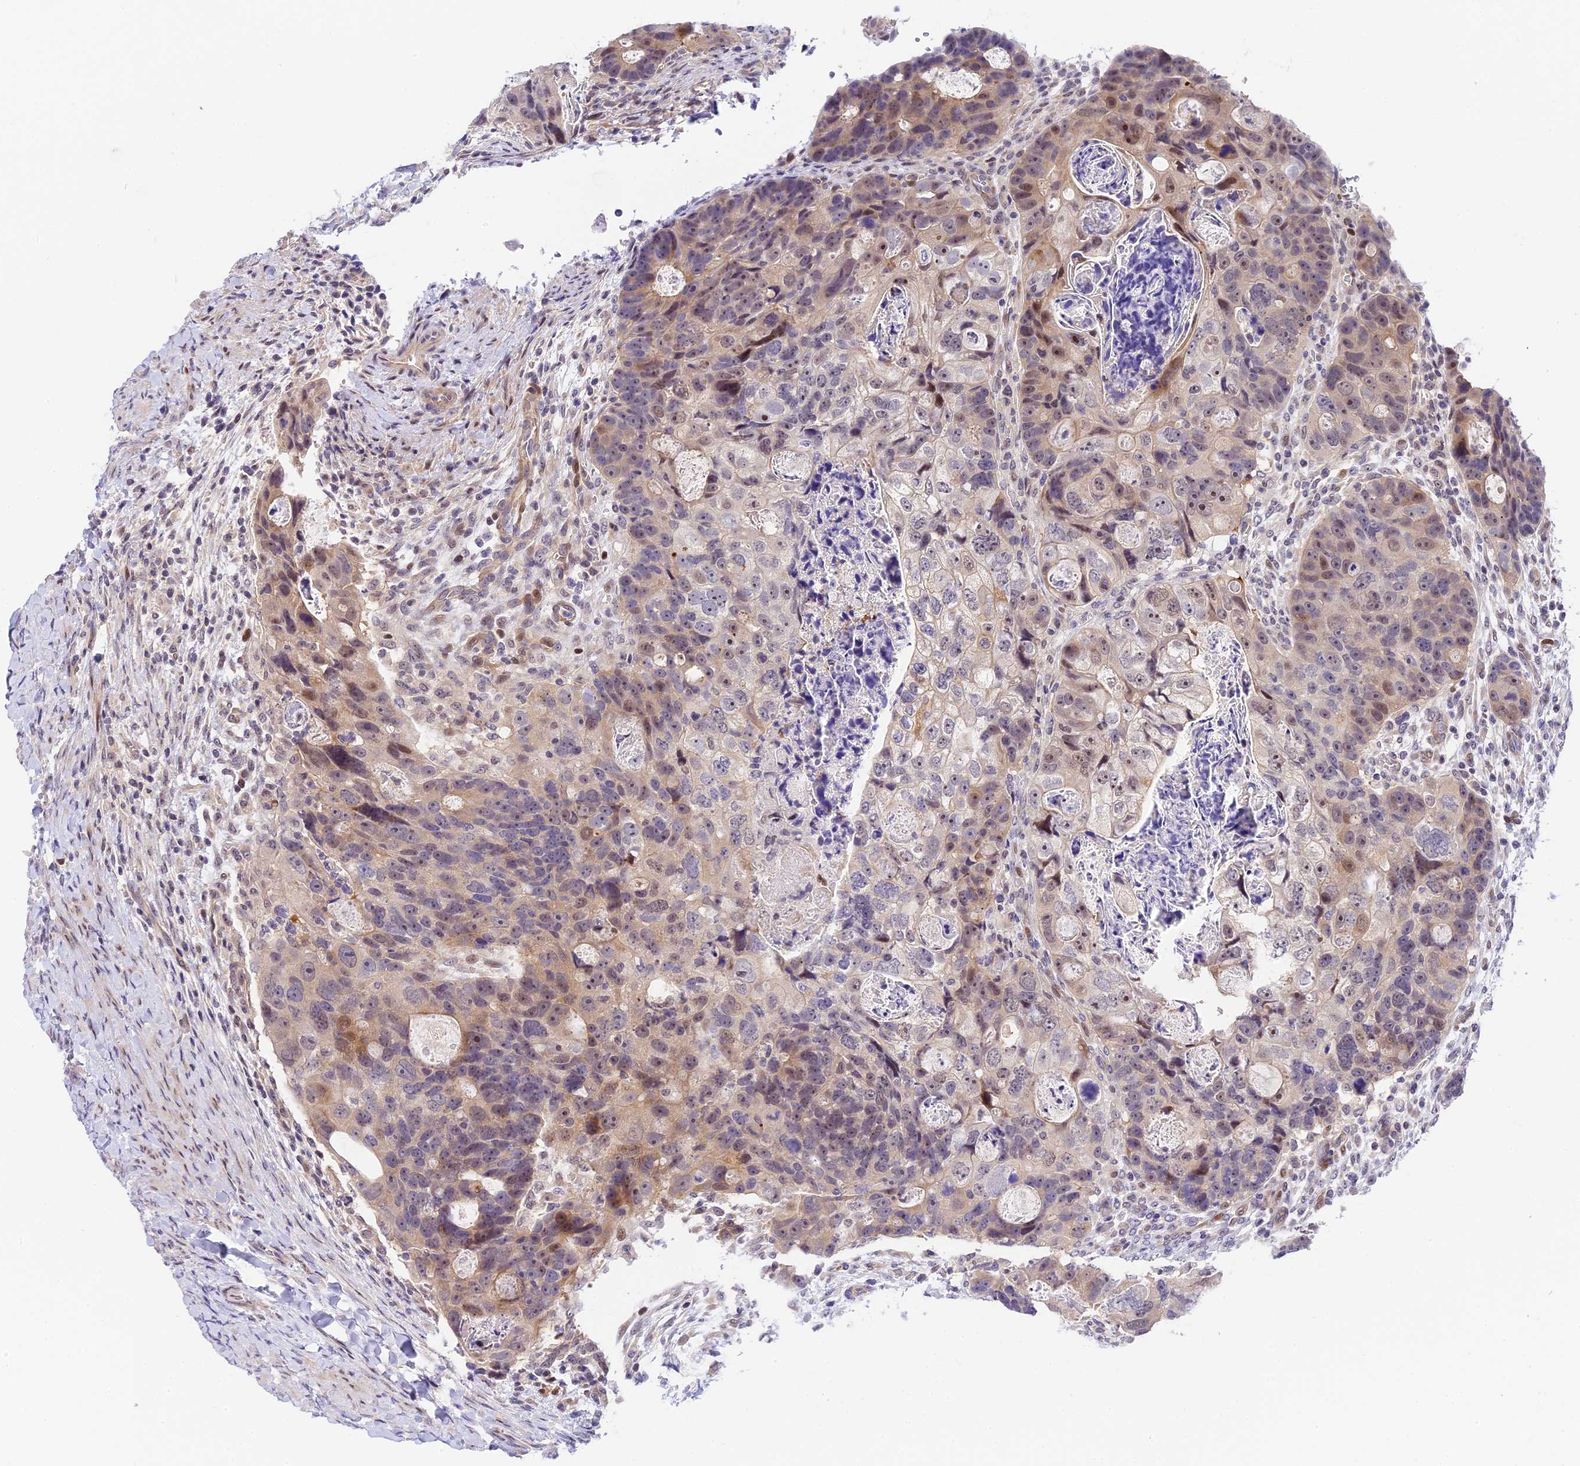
{"staining": {"intensity": "moderate", "quantity": "<25%", "location": "nuclear"}, "tissue": "colorectal cancer", "cell_type": "Tumor cells", "image_type": "cancer", "snomed": [{"axis": "morphology", "description": "Adenocarcinoma, NOS"}, {"axis": "topography", "description": "Rectum"}], "caption": "DAB (3,3'-diaminobenzidine) immunohistochemical staining of human colorectal cancer displays moderate nuclear protein staining in approximately <25% of tumor cells. The staining was performed using DAB (3,3'-diaminobenzidine), with brown indicating positive protein expression. Nuclei are stained blue with hematoxylin.", "gene": "MIDN", "patient": {"sex": "male", "age": 59}}